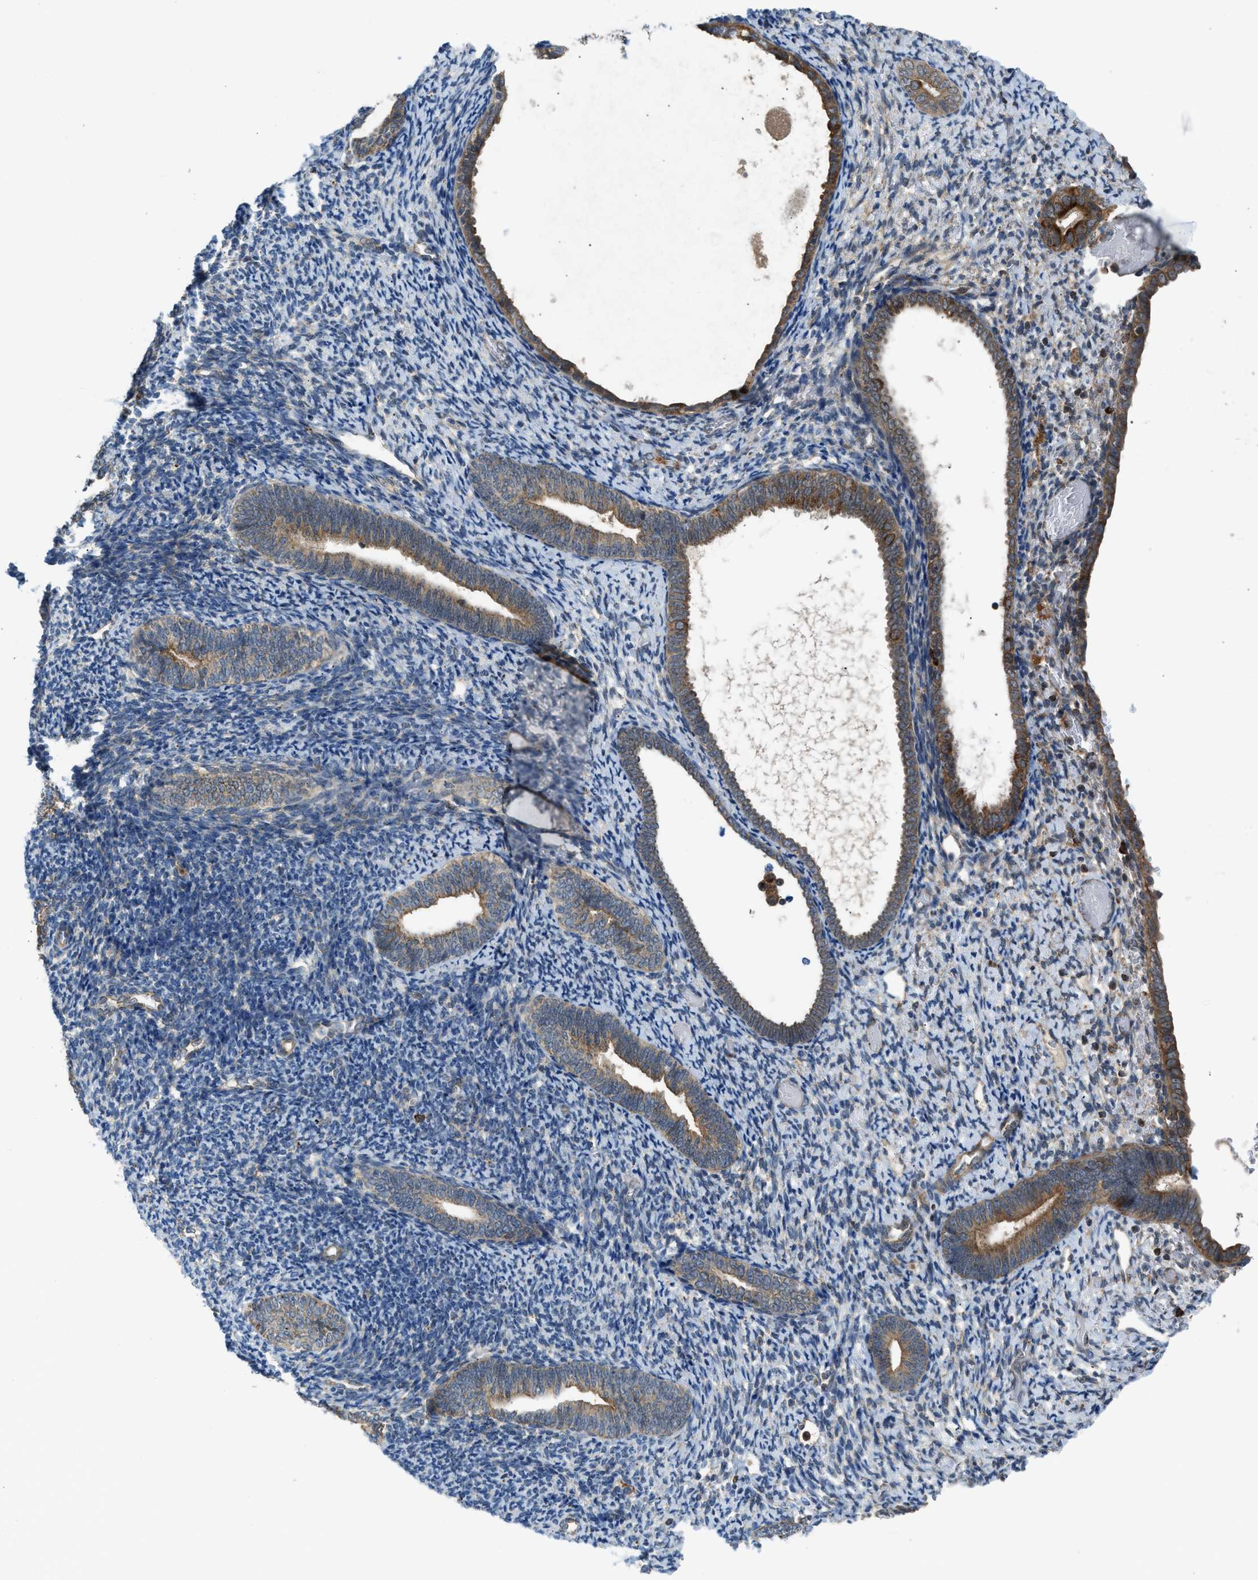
{"staining": {"intensity": "weak", "quantity": "25%-75%", "location": "cytoplasmic/membranous"}, "tissue": "endometrium", "cell_type": "Cells in endometrial stroma", "image_type": "normal", "snomed": [{"axis": "morphology", "description": "Normal tissue, NOS"}, {"axis": "topography", "description": "Endometrium"}], "caption": "This is a photomicrograph of immunohistochemistry staining of normal endometrium, which shows weak positivity in the cytoplasmic/membranous of cells in endometrial stroma.", "gene": "SESN2", "patient": {"sex": "female", "age": 66}}